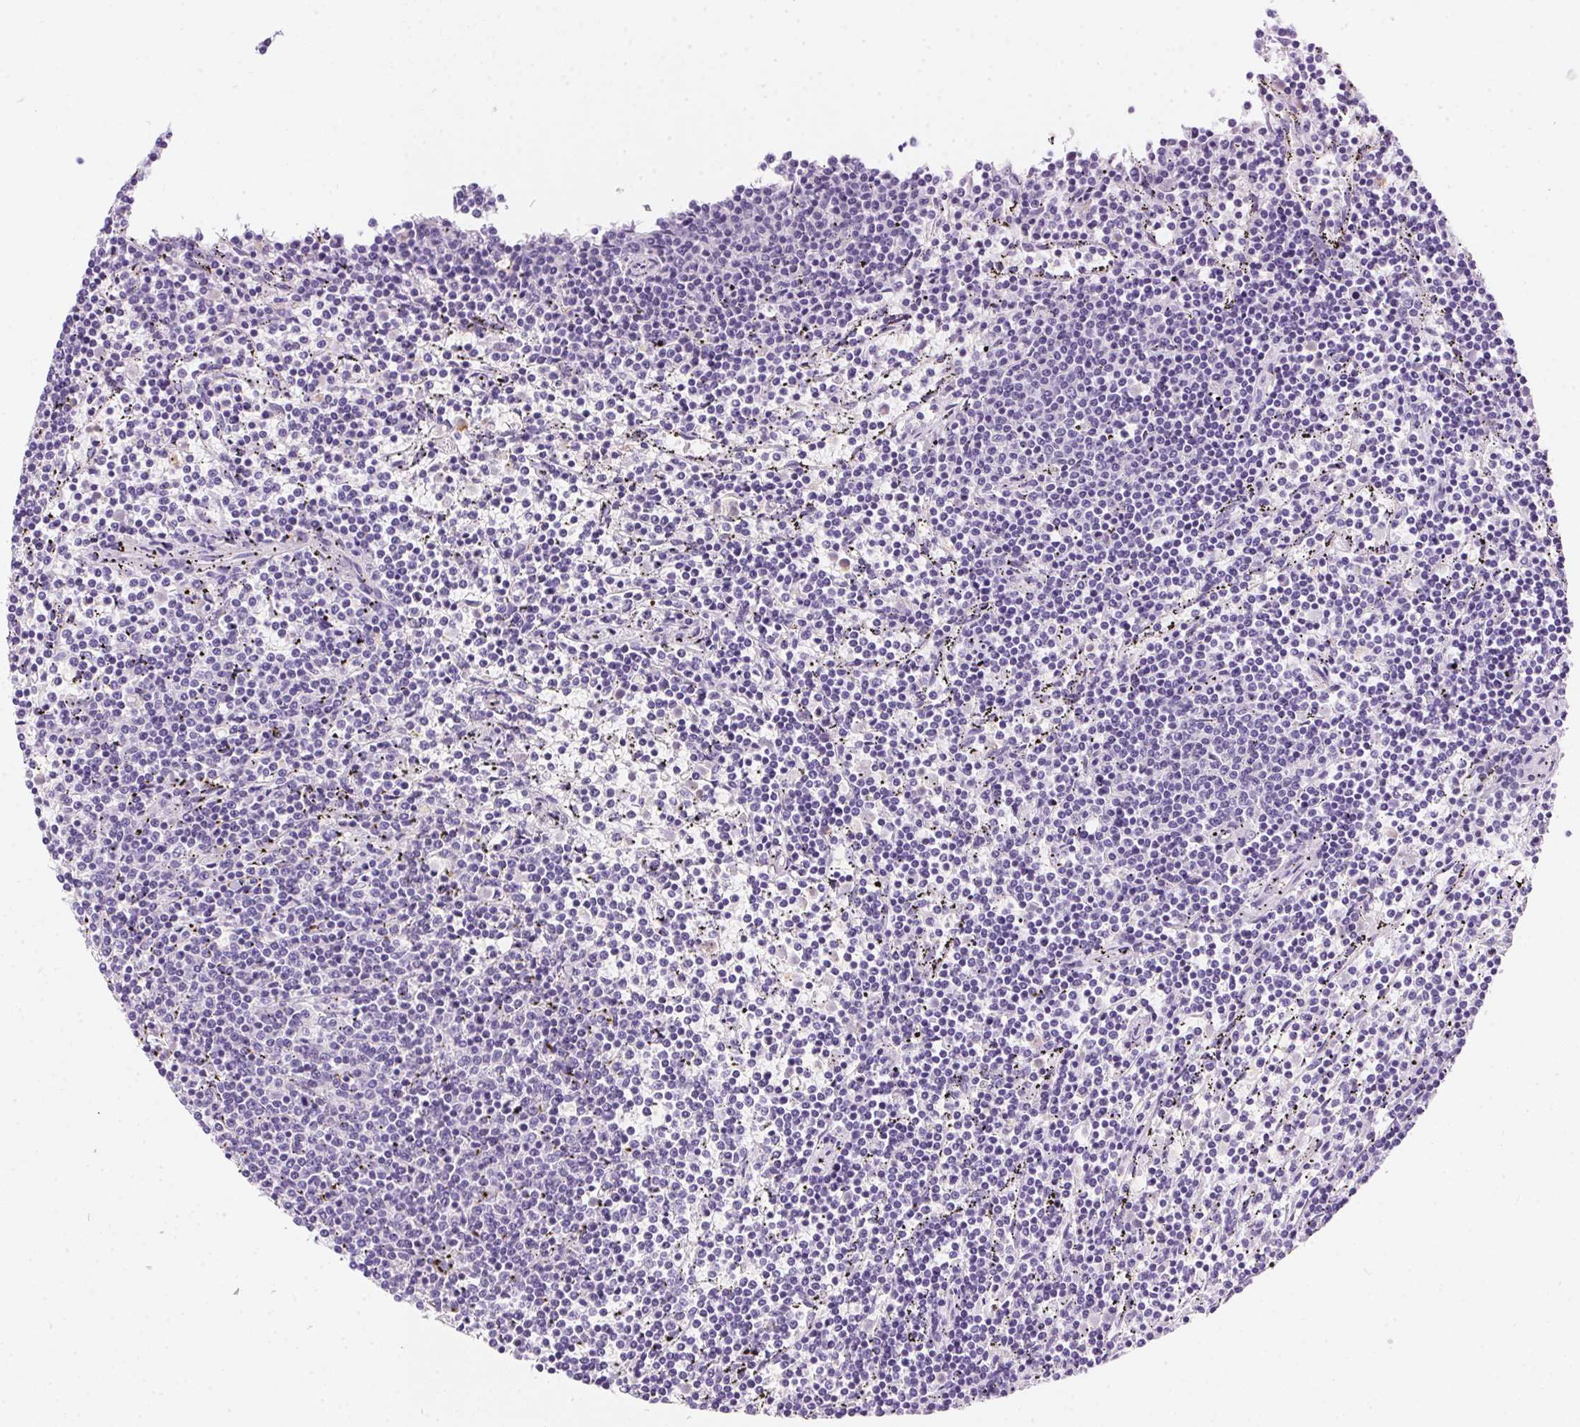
{"staining": {"intensity": "negative", "quantity": "none", "location": "none"}, "tissue": "lymphoma", "cell_type": "Tumor cells", "image_type": "cancer", "snomed": [{"axis": "morphology", "description": "Malignant lymphoma, non-Hodgkin's type, Low grade"}, {"axis": "topography", "description": "Spleen"}], "caption": "Tumor cells show no significant protein staining in lymphoma. The staining is performed using DAB (3,3'-diaminobenzidine) brown chromogen with nuclei counter-stained in using hematoxylin.", "gene": "SSTR4", "patient": {"sex": "female", "age": 50}}